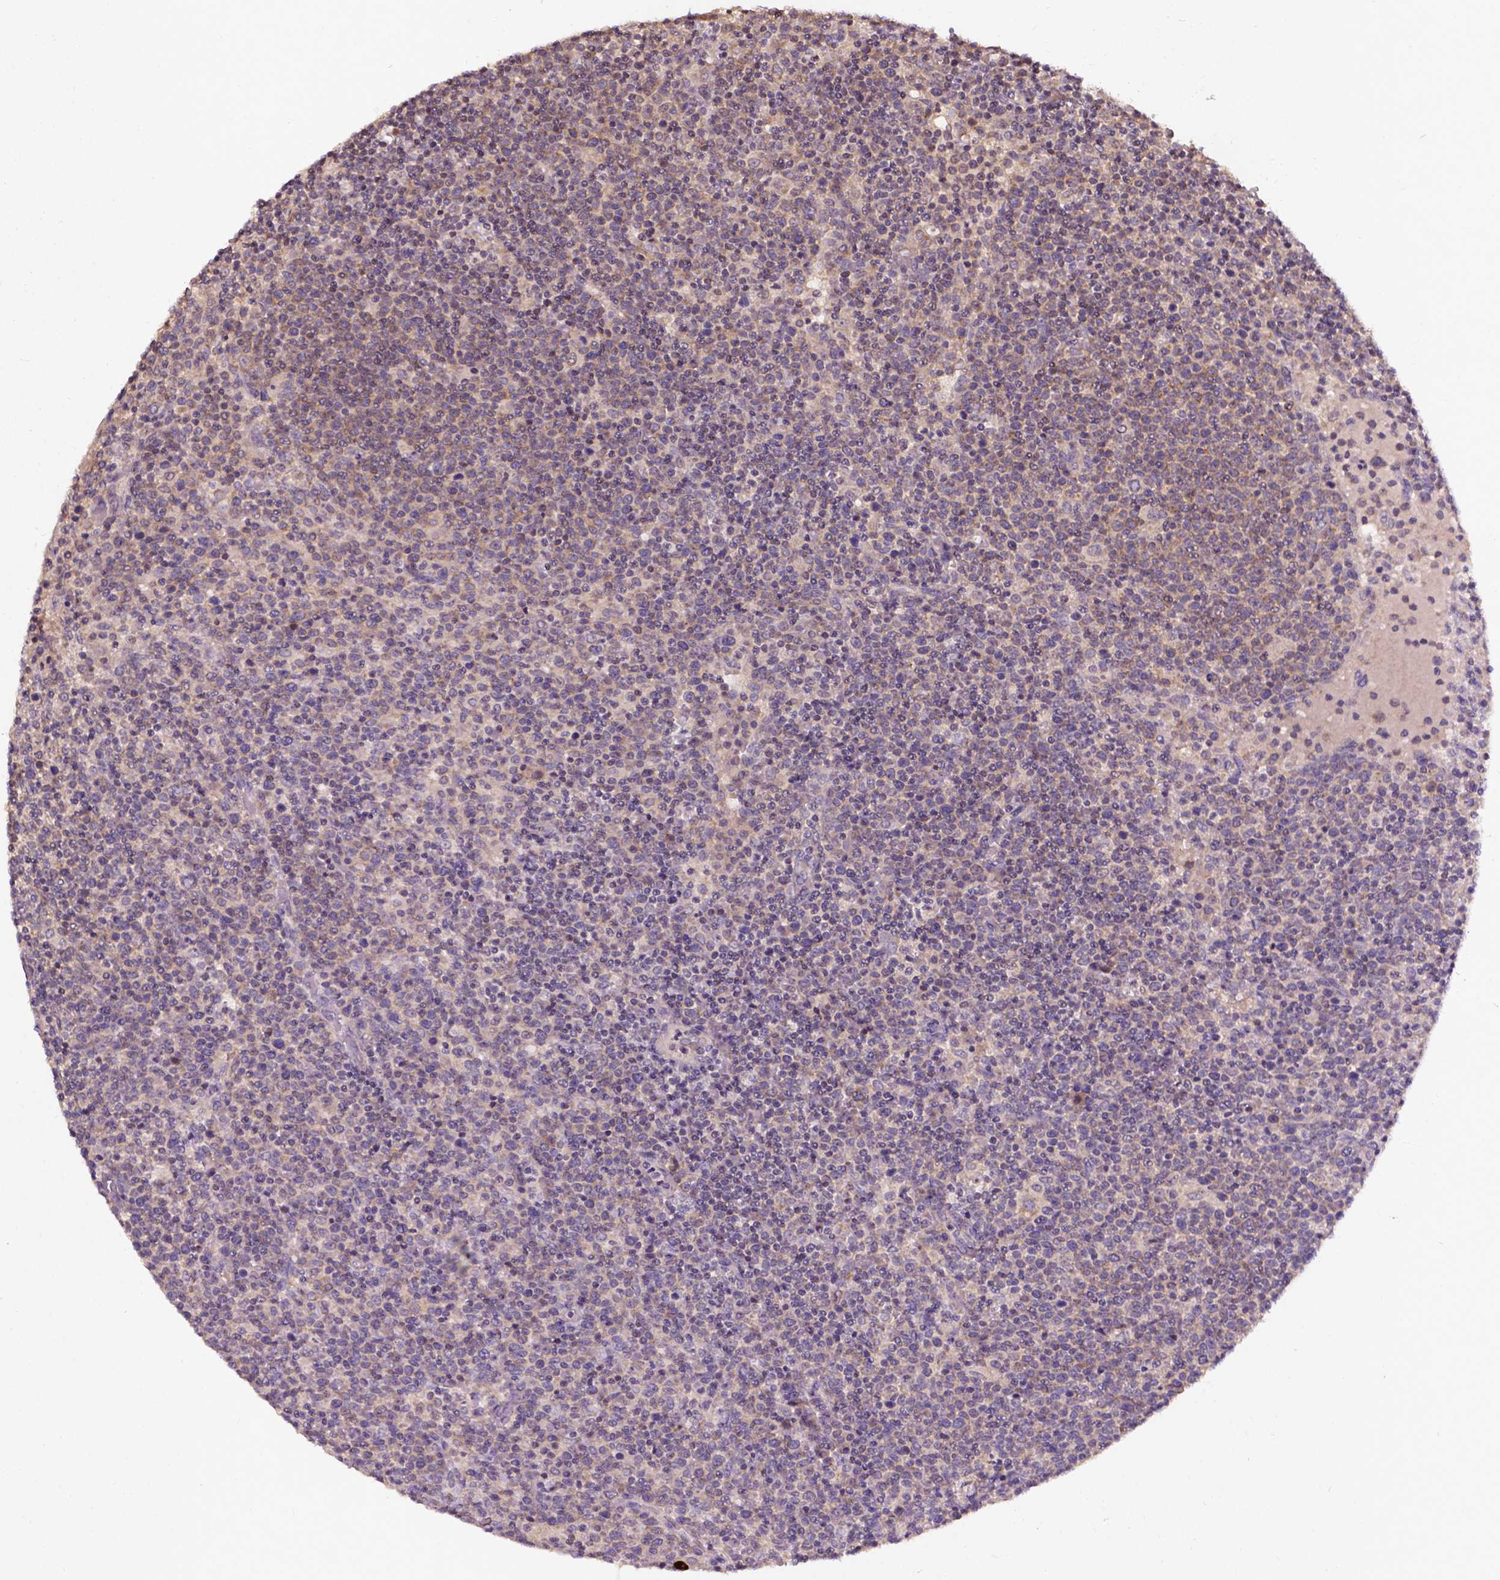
{"staining": {"intensity": "moderate", "quantity": ">75%", "location": "cytoplasmic/membranous"}, "tissue": "lymphoma", "cell_type": "Tumor cells", "image_type": "cancer", "snomed": [{"axis": "morphology", "description": "Malignant lymphoma, non-Hodgkin's type, High grade"}, {"axis": "topography", "description": "Lymph node"}], "caption": "IHC image of lymphoma stained for a protein (brown), which shows medium levels of moderate cytoplasmic/membranous positivity in about >75% of tumor cells.", "gene": "KBTBD8", "patient": {"sex": "male", "age": 61}}